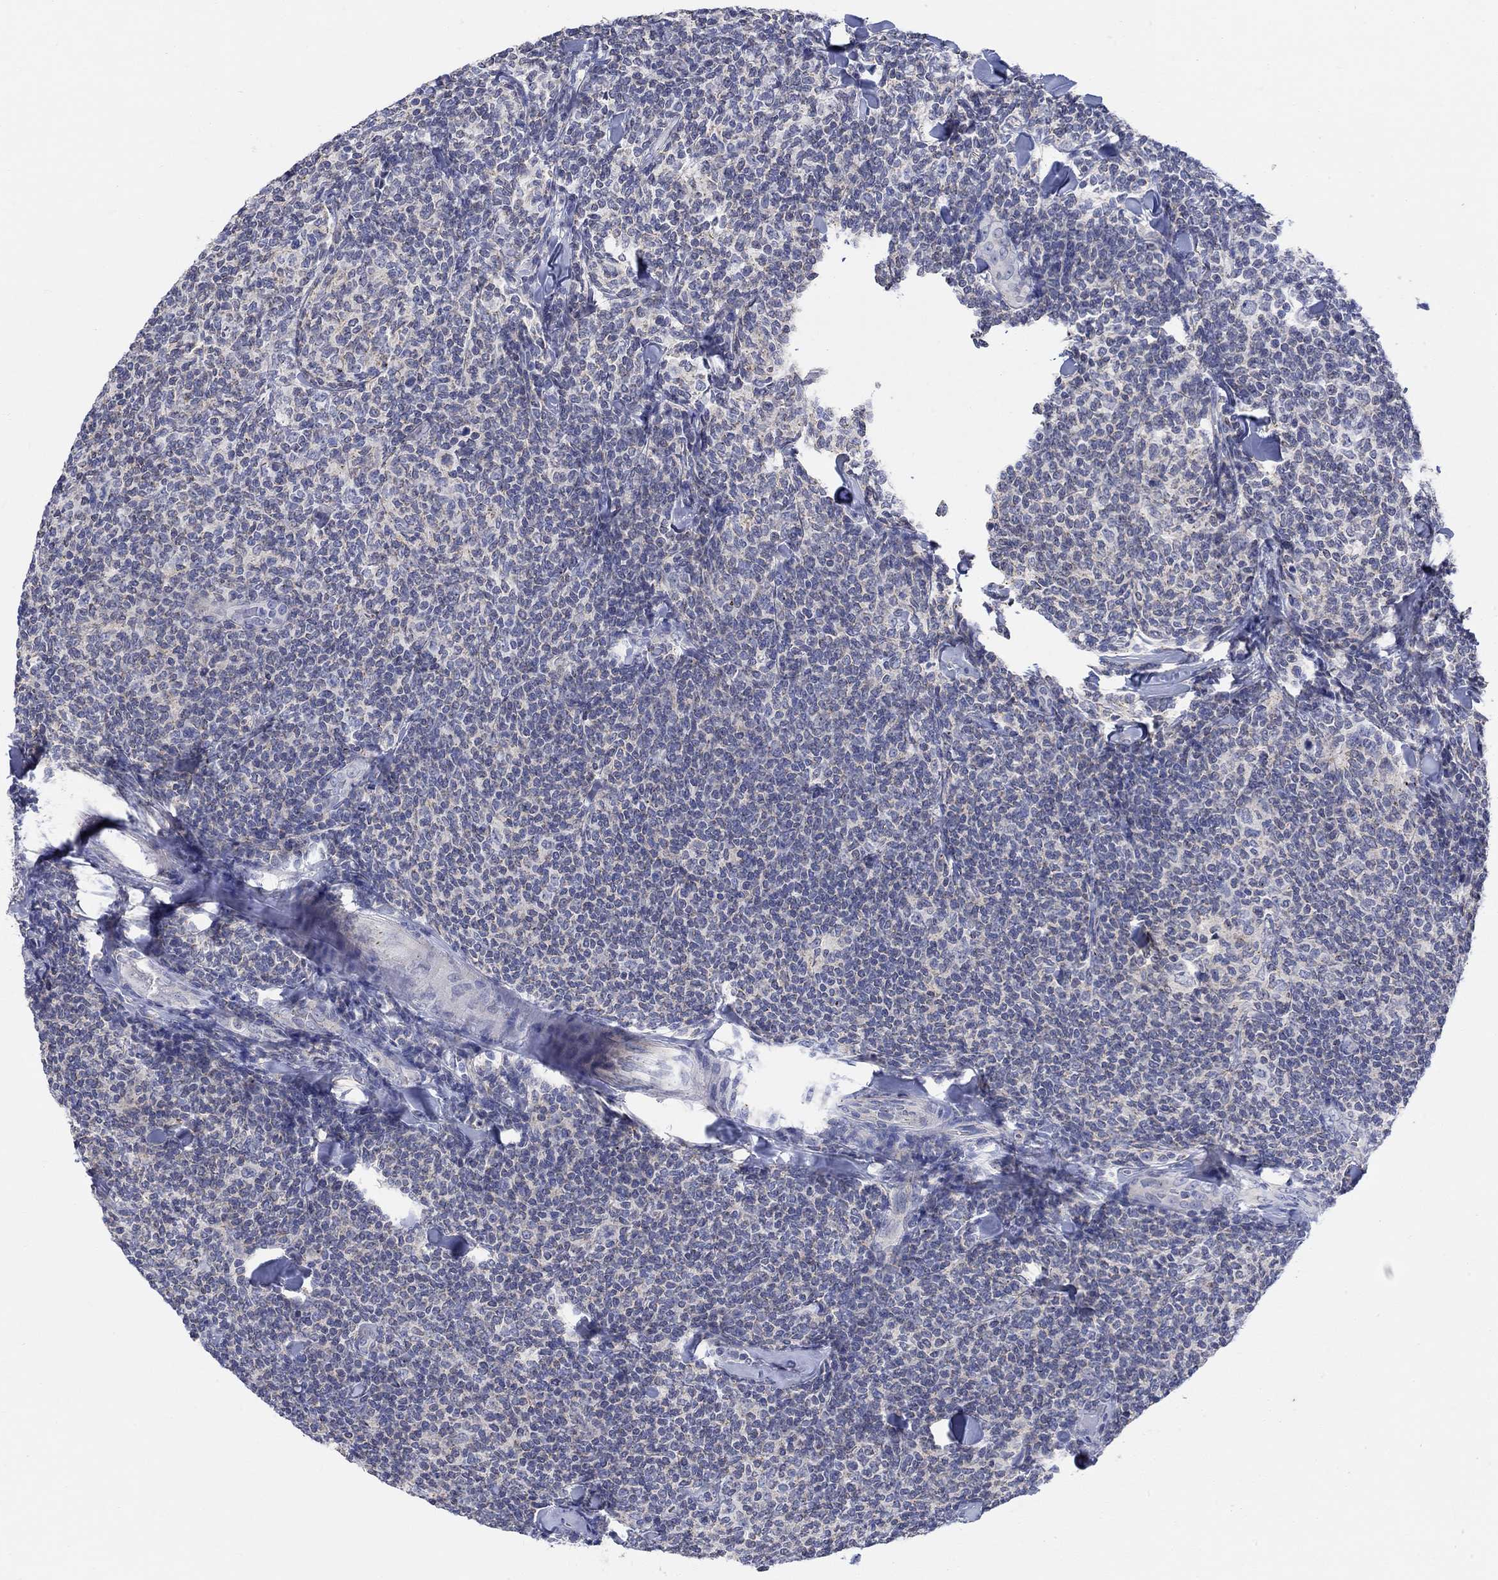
{"staining": {"intensity": "negative", "quantity": "none", "location": "none"}, "tissue": "lymphoma", "cell_type": "Tumor cells", "image_type": "cancer", "snomed": [{"axis": "morphology", "description": "Malignant lymphoma, non-Hodgkin's type, Low grade"}, {"axis": "topography", "description": "Lymph node"}], "caption": "The histopathology image displays no staining of tumor cells in low-grade malignant lymphoma, non-Hodgkin's type. (DAB immunohistochemistry with hematoxylin counter stain).", "gene": "NAV3", "patient": {"sex": "female", "age": 56}}